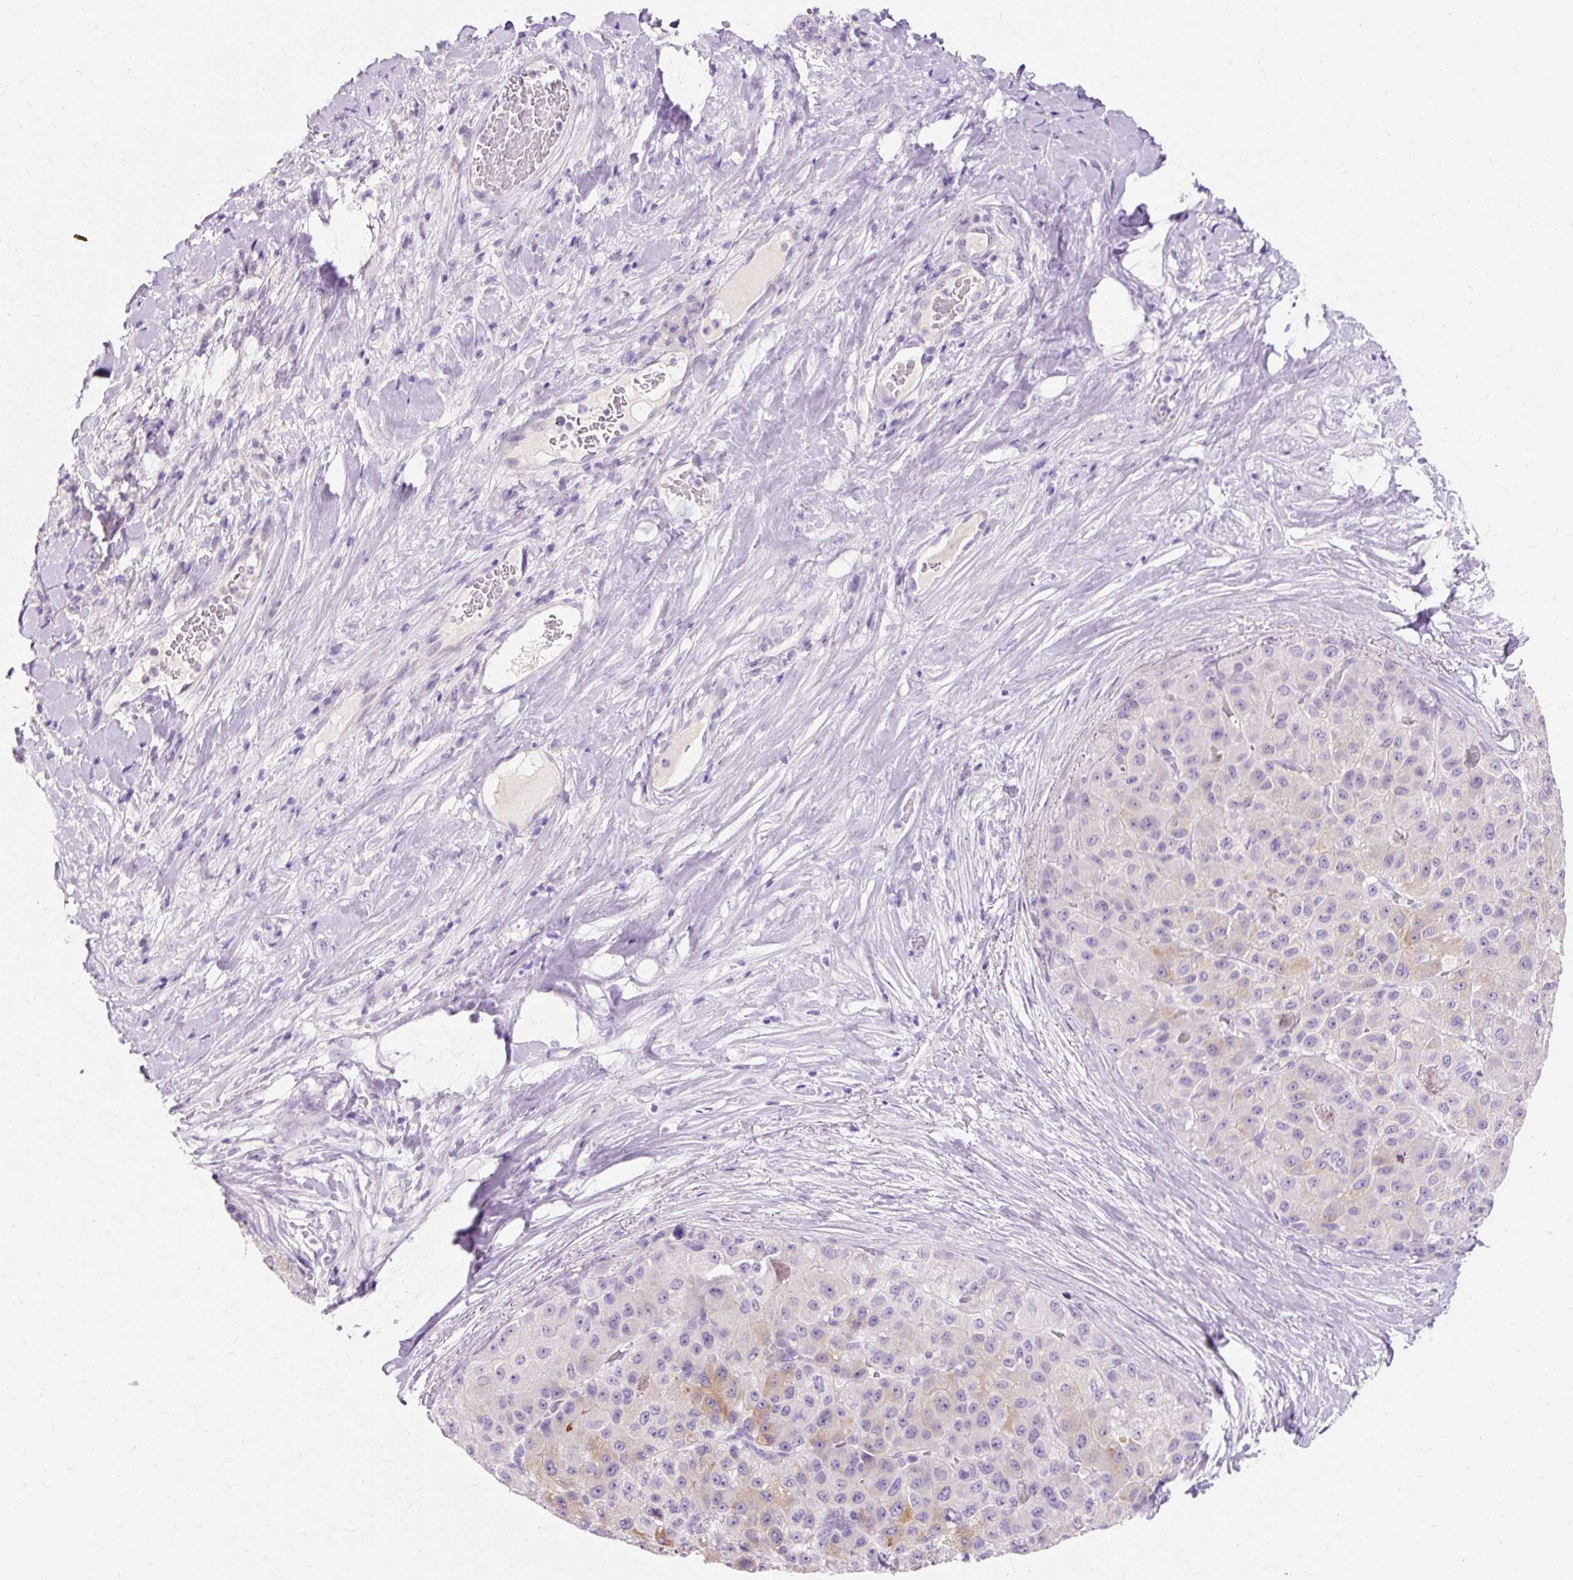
{"staining": {"intensity": "moderate", "quantity": "<25%", "location": "cytoplasmic/membranous"}, "tissue": "liver cancer", "cell_type": "Tumor cells", "image_type": "cancer", "snomed": [{"axis": "morphology", "description": "Carcinoma, Hepatocellular, NOS"}, {"axis": "topography", "description": "Liver"}], "caption": "The histopathology image demonstrates a brown stain indicating the presence of a protein in the cytoplasmic/membranous of tumor cells in liver cancer. The staining is performed using DAB brown chromogen to label protein expression. The nuclei are counter-stained blue using hematoxylin.", "gene": "TMEM213", "patient": {"sex": "male", "age": 80}}